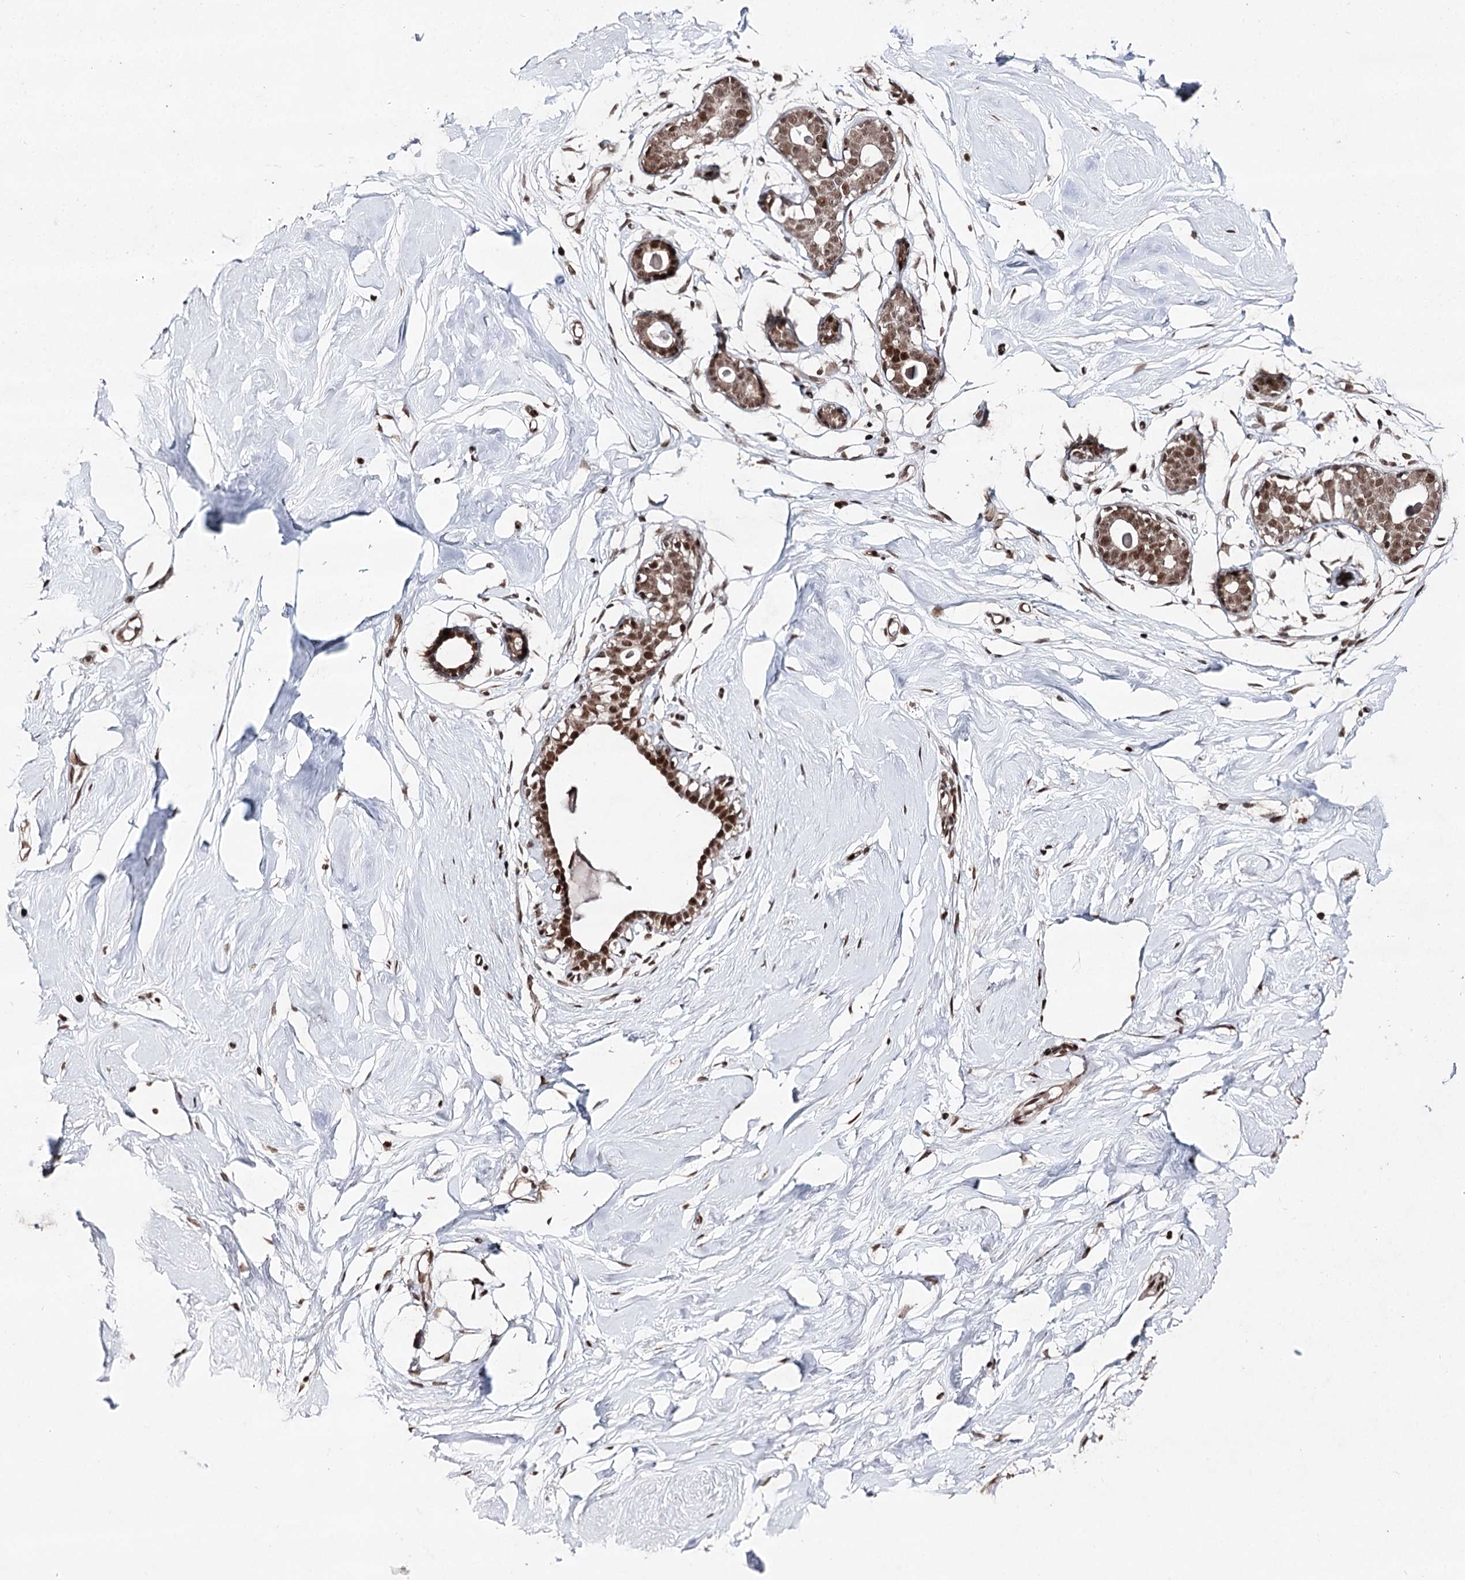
{"staining": {"intensity": "moderate", "quantity": ">75%", "location": "cytoplasmic/membranous"}, "tissue": "breast", "cell_type": "Adipocytes", "image_type": "normal", "snomed": [{"axis": "morphology", "description": "Normal tissue, NOS"}, {"axis": "morphology", "description": "Adenoma, NOS"}, {"axis": "topography", "description": "Breast"}], "caption": "Protein expression analysis of normal human breast reveals moderate cytoplasmic/membranous staining in approximately >75% of adipocytes. Nuclei are stained in blue.", "gene": "PDCD4", "patient": {"sex": "female", "age": 23}}